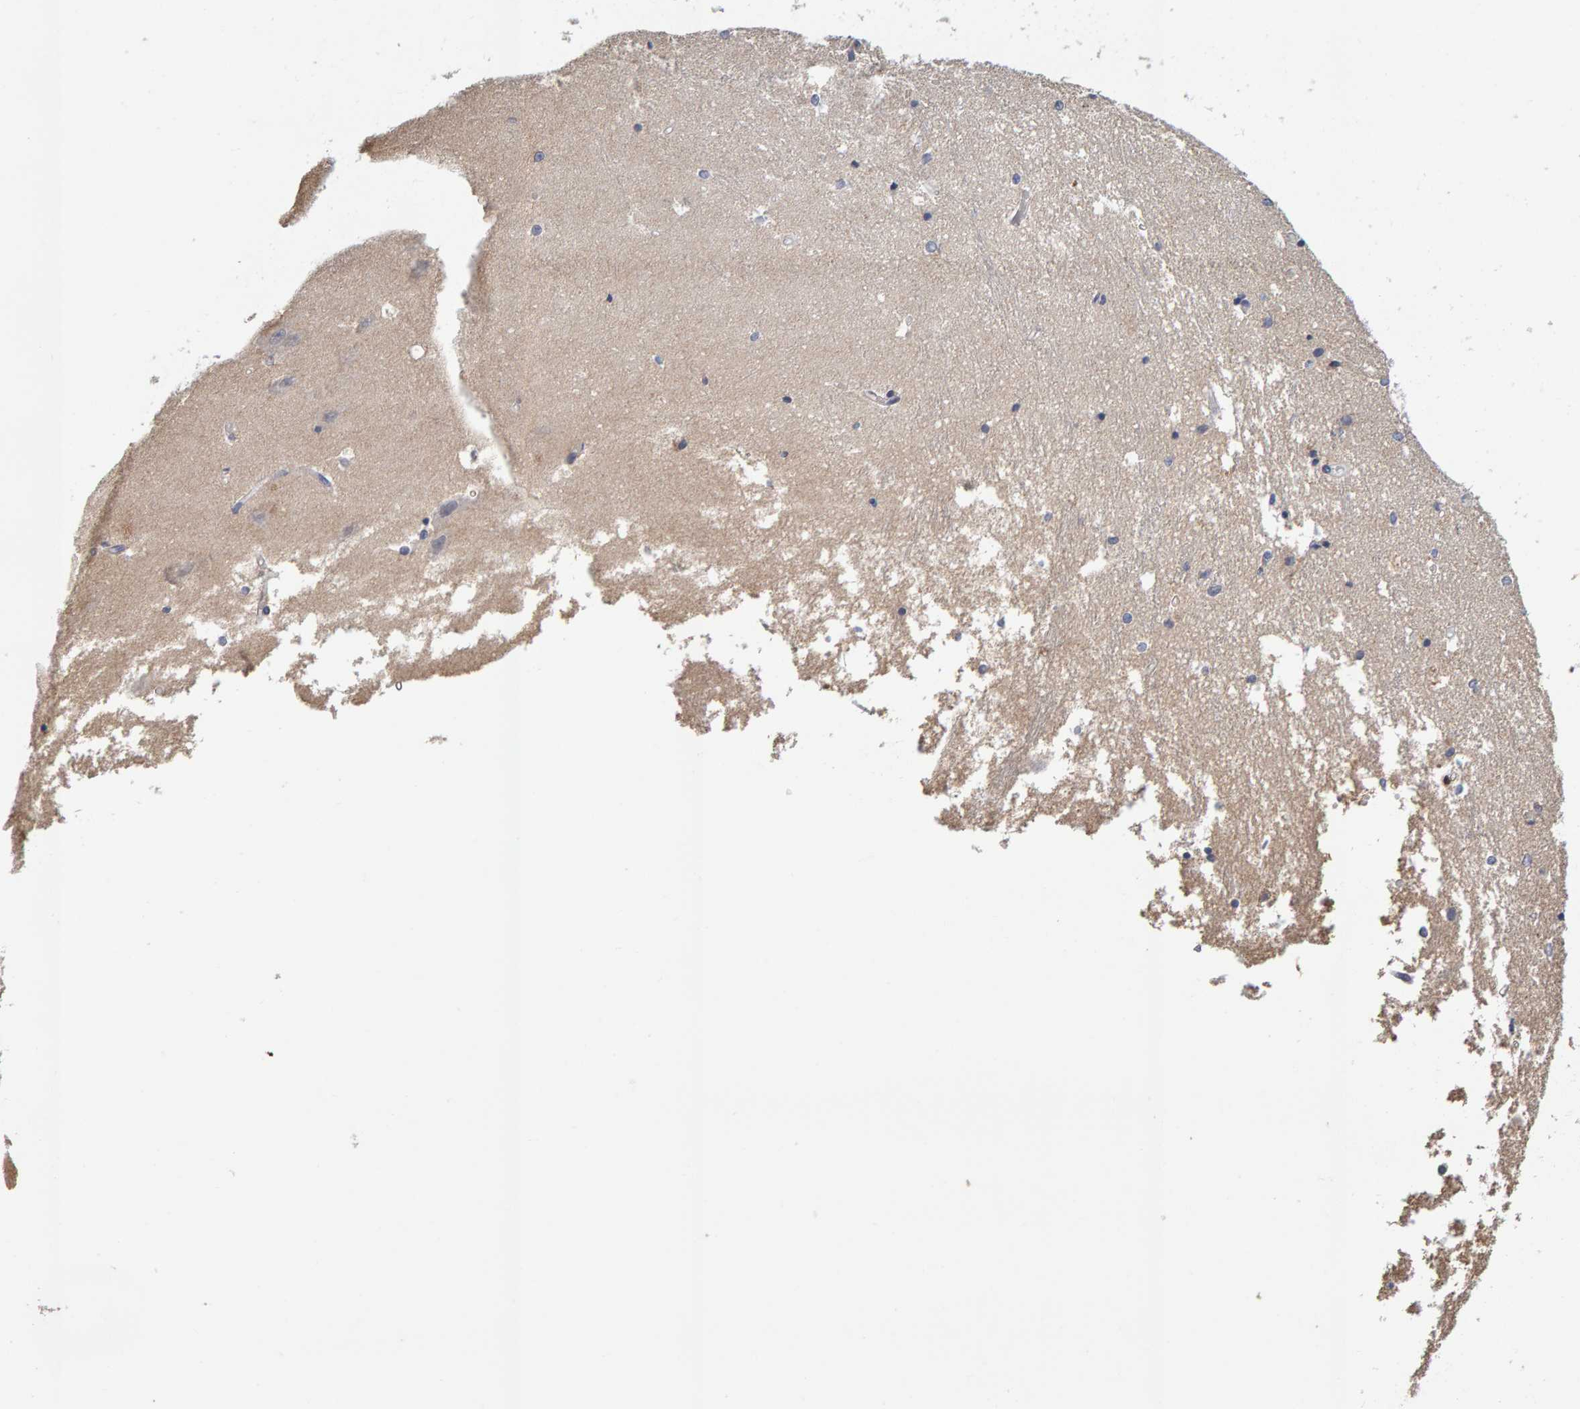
{"staining": {"intensity": "negative", "quantity": "none", "location": "none"}, "tissue": "hippocampus", "cell_type": "Glial cells", "image_type": "normal", "snomed": [{"axis": "morphology", "description": "Normal tissue, NOS"}, {"axis": "topography", "description": "Hippocampus"}], "caption": "The micrograph reveals no significant positivity in glial cells of hippocampus. Brightfield microscopy of IHC stained with DAB (3,3'-diaminobenzidine) (brown) and hematoxylin (blue), captured at high magnification.", "gene": "SGPL1", "patient": {"sex": "male", "age": 45}}